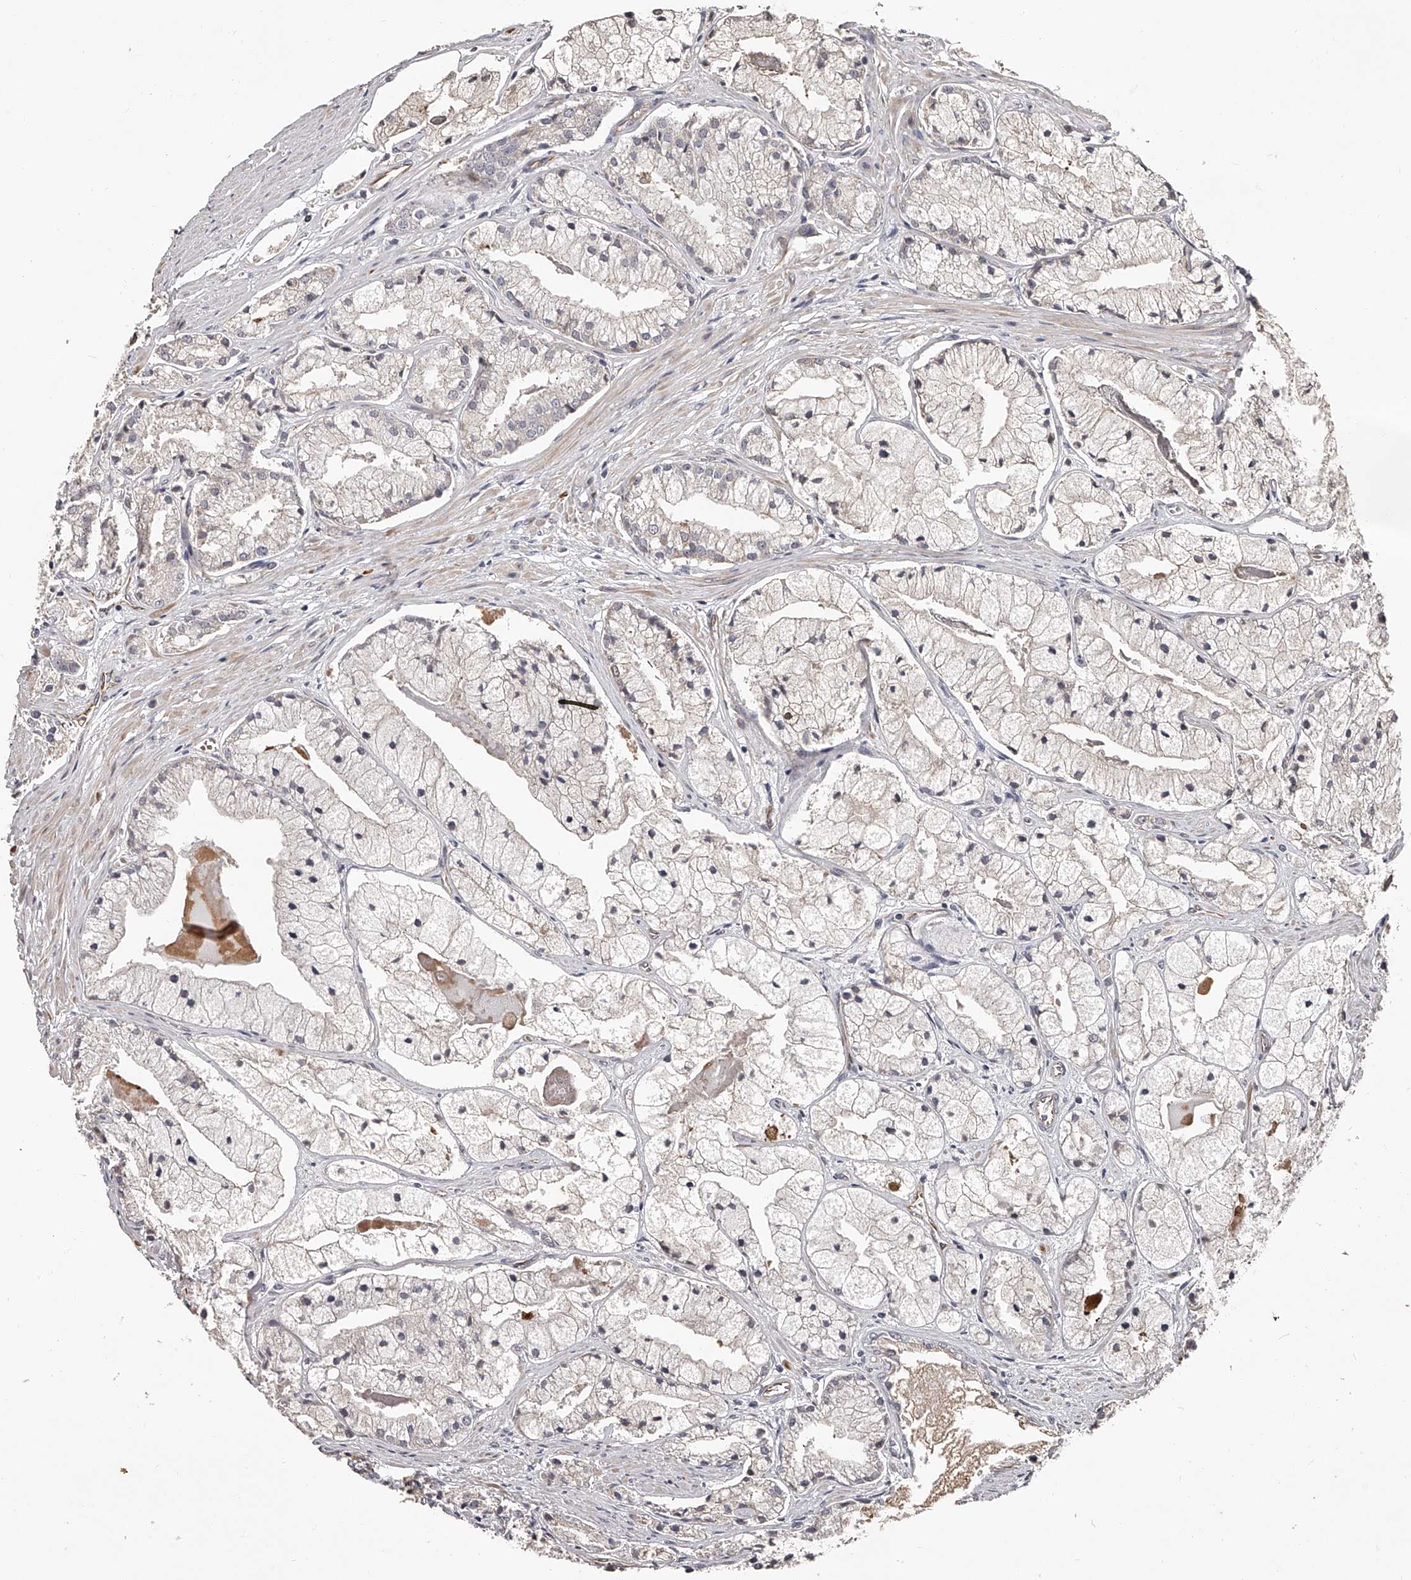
{"staining": {"intensity": "negative", "quantity": "none", "location": "none"}, "tissue": "prostate cancer", "cell_type": "Tumor cells", "image_type": "cancer", "snomed": [{"axis": "morphology", "description": "Adenocarcinoma, High grade"}, {"axis": "topography", "description": "Prostate"}], "caption": "Immunohistochemical staining of adenocarcinoma (high-grade) (prostate) shows no significant positivity in tumor cells. Brightfield microscopy of immunohistochemistry (IHC) stained with DAB (3,3'-diaminobenzidine) (brown) and hematoxylin (blue), captured at high magnification.", "gene": "URGCP", "patient": {"sex": "male", "age": 50}}